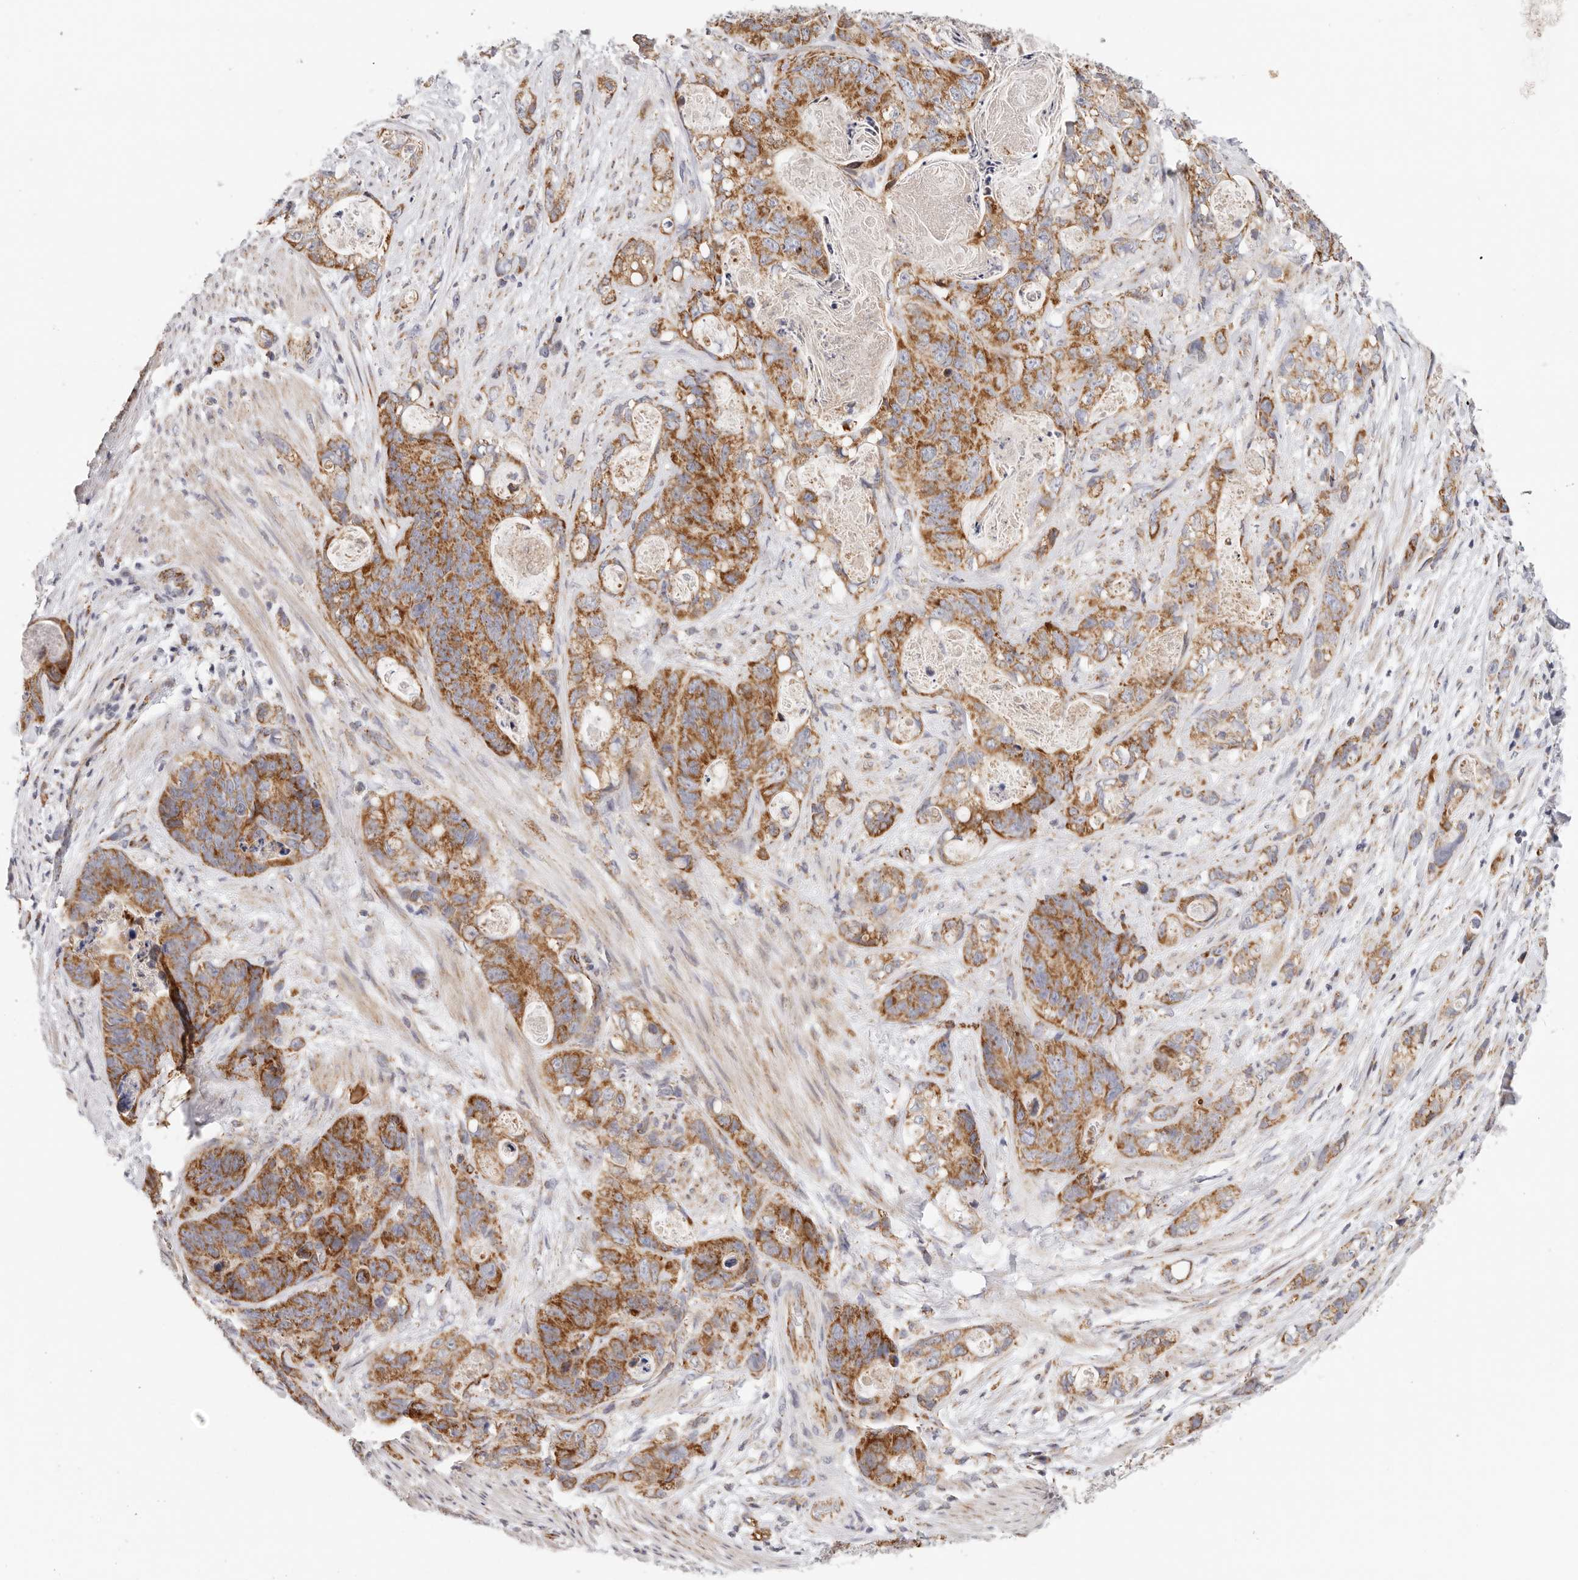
{"staining": {"intensity": "strong", "quantity": ">75%", "location": "cytoplasmic/membranous"}, "tissue": "stomach cancer", "cell_type": "Tumor cells", "image_type": "cancer", "snomed": [{"axis": "morphology", "description": "Normal tissue, NOS"}, {"axis": "morphology", "description": "Adenocarcinoma, NOS"}, {"axis": "topography", "description": "Stomach"}], "caption": "A brown stain highlights strong cytoplasmic/membranous positivity of a protein in stomach cancer (adenocarcinoma) tumor cells.", "gene": "AFDN", "patient": {"sex": "female", "age": 89}}